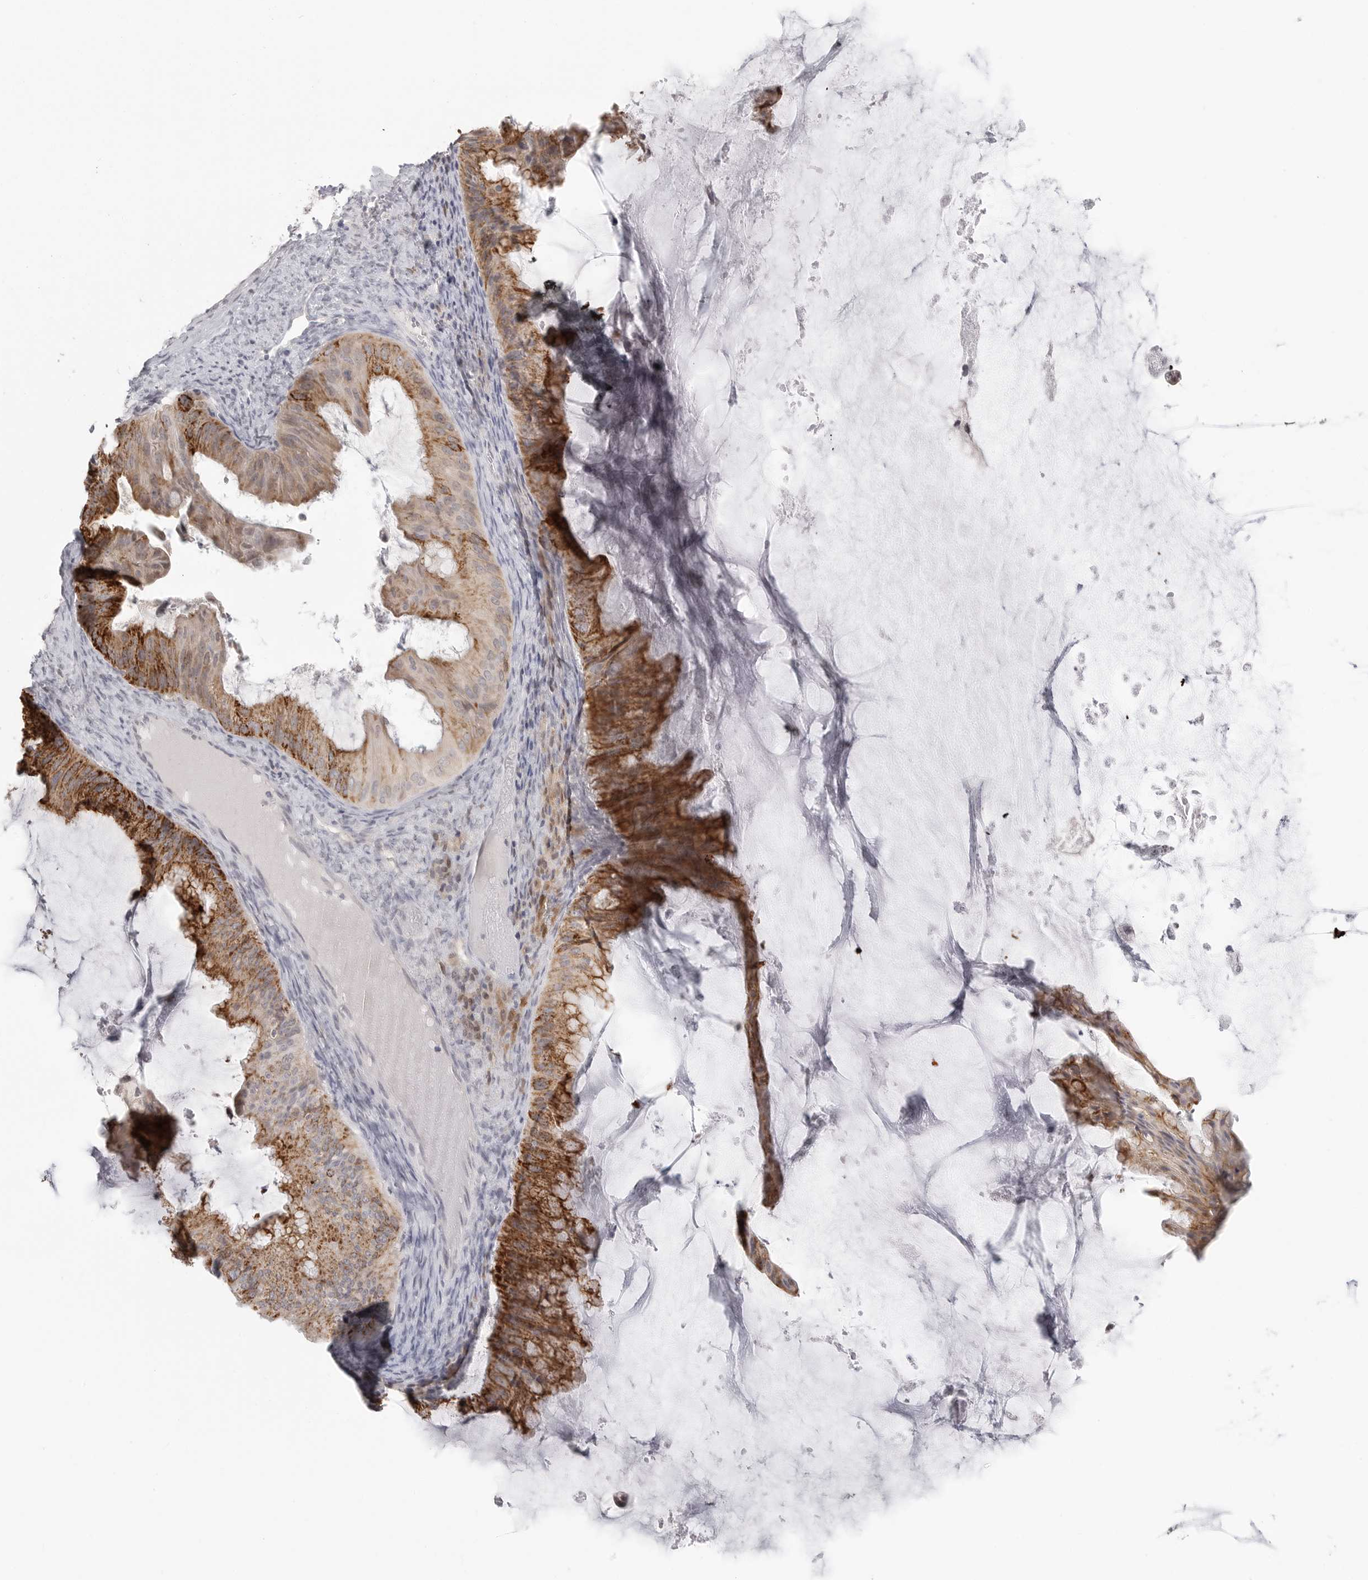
{"staining": {"intensity": "strong", "quantity": ">75%", "location": "cytoplasmic/membranous"}, "tissue": "ovarian cancer", "cell_type": "Tumor cells", "image_type": "cancer", "snomed": [{"axis": "morphology", "description": "Cystadenocarcinoma, mucinous, NOS"}, {"axis": "topography", "description": "Ovary"}], "caption": "Strong cytoplasmic/membranous protein staining is appreciated in approximately >75% of tumor cells in mucinous cystadenocarcinoma (ovarian).", "gene": "HMGCS2", "patient": {"sex": "female", "age": 61}}